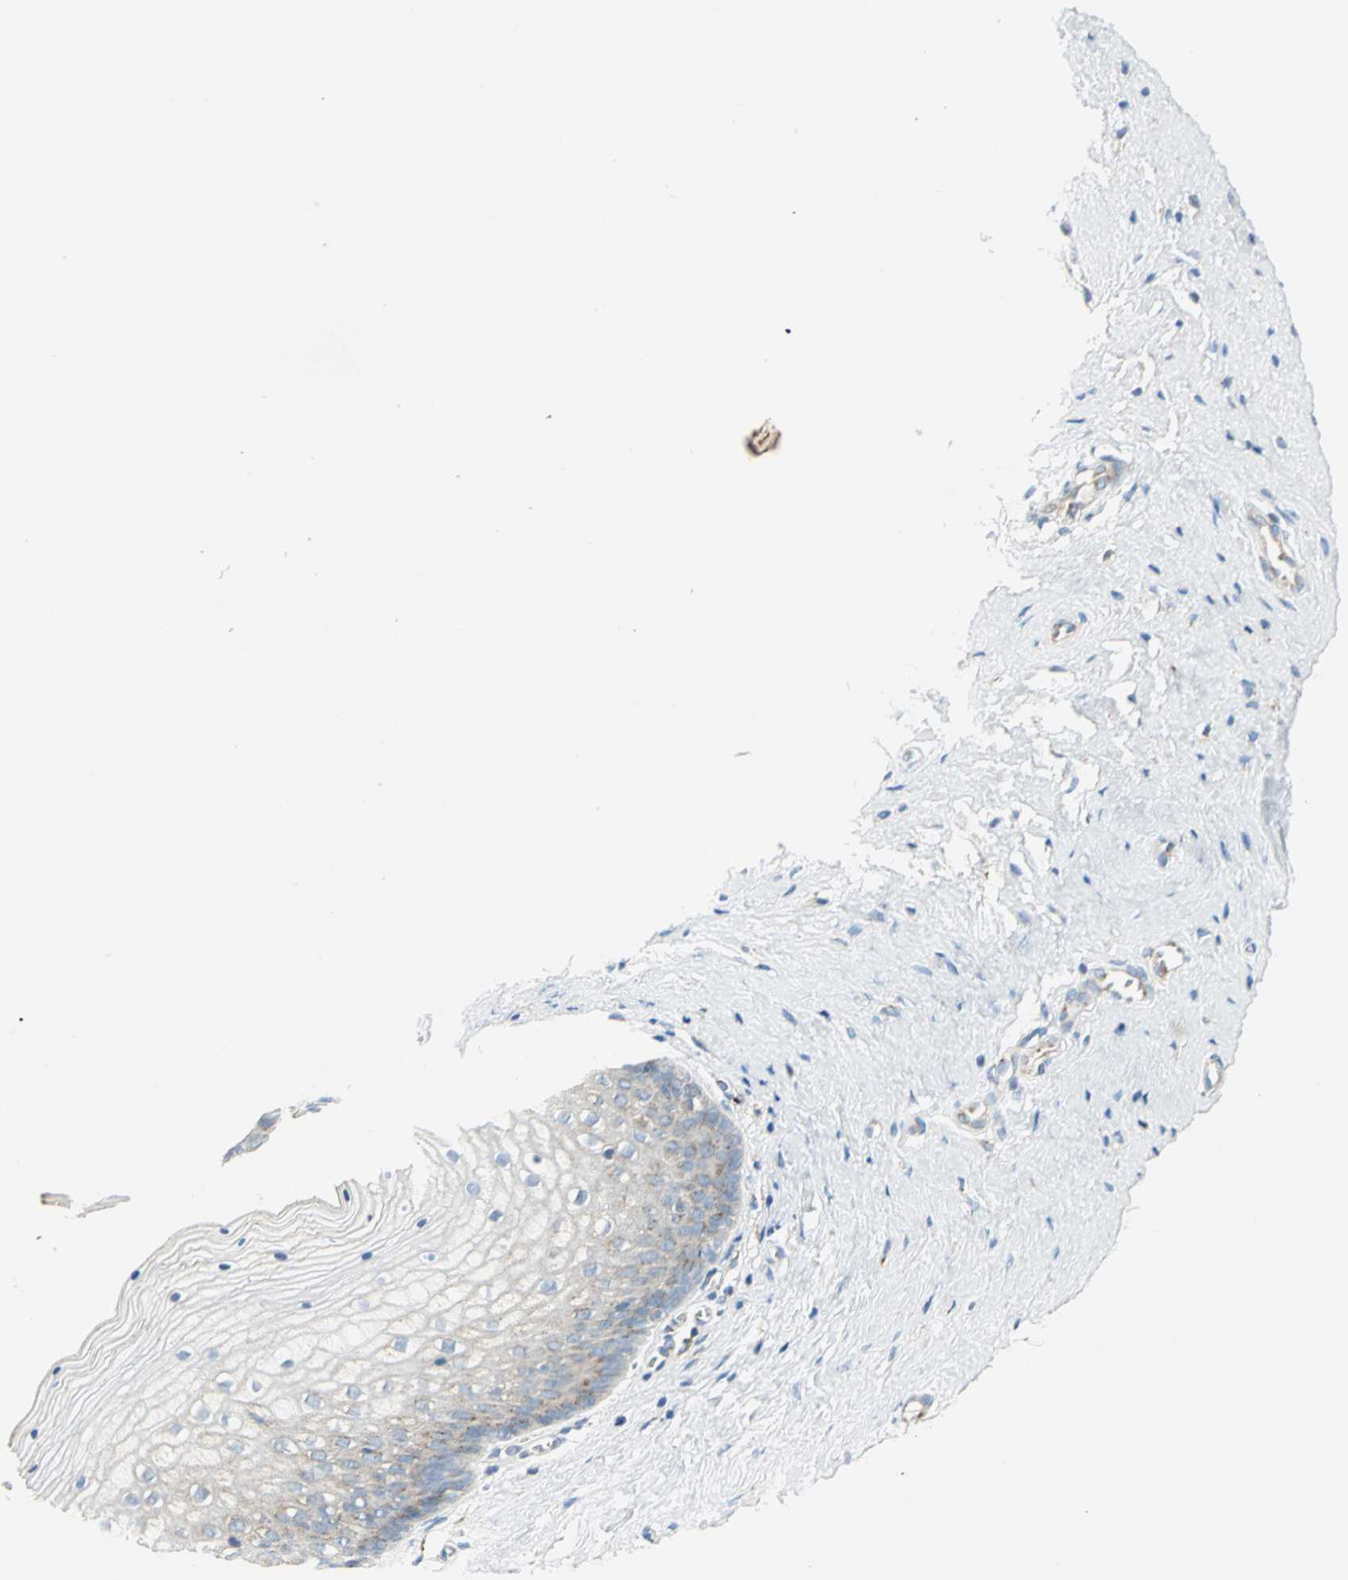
{"staining": {"intensity": "moderate", "quantity": "<25%", "location": "cytoplasmic/membranous"}, "tissue": "vagina", "cell_type": "Squamous epithelial cells", "image_type": "normal", "snomed": [{"axis": "morphology", "description": "Normal tissue, NOS"}, {"axis": "topography", "description": "Vagina"}], "caption": "An image showing moderate cytoplasmic/membranous expression in about <25% of squamous epithelial cells in unremarkable vagina, as visualized by brown immunohistochemical staining.", "gene": "GPR3", "patient": {"sex": "female", "age": 46}}